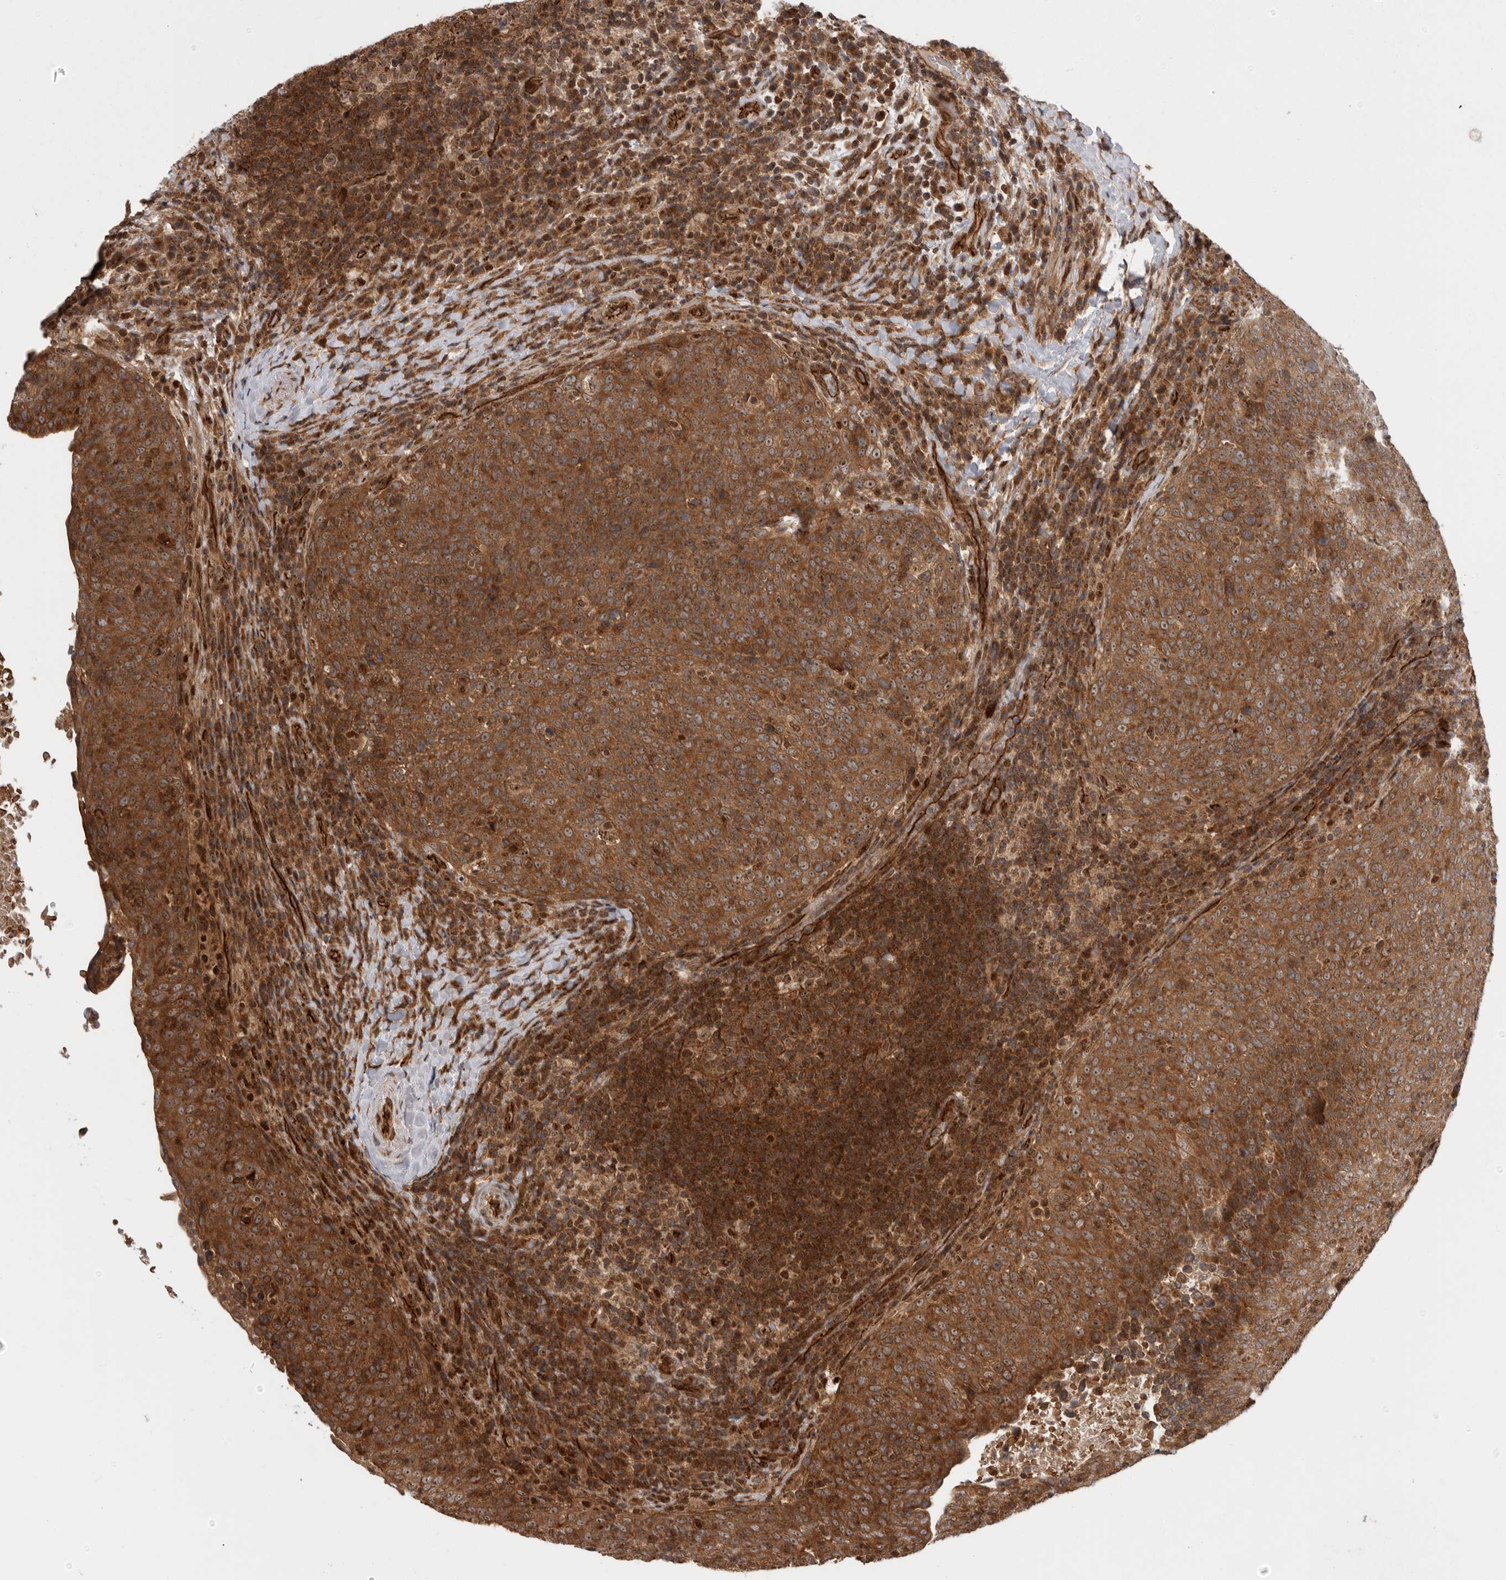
{"staining": {"intensity": "strong", "quantity": ">75%", "location": "cytoplasmic/membranous,nuclear"}, "tissue": "head and neck cancer", "cell_type": "Tumor cells", "image_type": "cancer", "snomed": [{"axis": "morphology", "description": "Squamous cell carcinoma, NOS"}, {"axis": "morphology", "description": "Squamous cell carcinoma, metastatic, NOS"}, {"axis": "topography", "description": "Lymph node"}, {"axis": "topography", "description": "Head-Neck"}], "caption": "This histopathology image reveals IHC staining of human head and neck cancer (squamous cell carcinoma), with high strong cytoplasmic/membranous and nuclear expression in approximately >75% of tumor cells.", "gene": "DHDDS", "patient": {"sex": "male", "age": 62}}